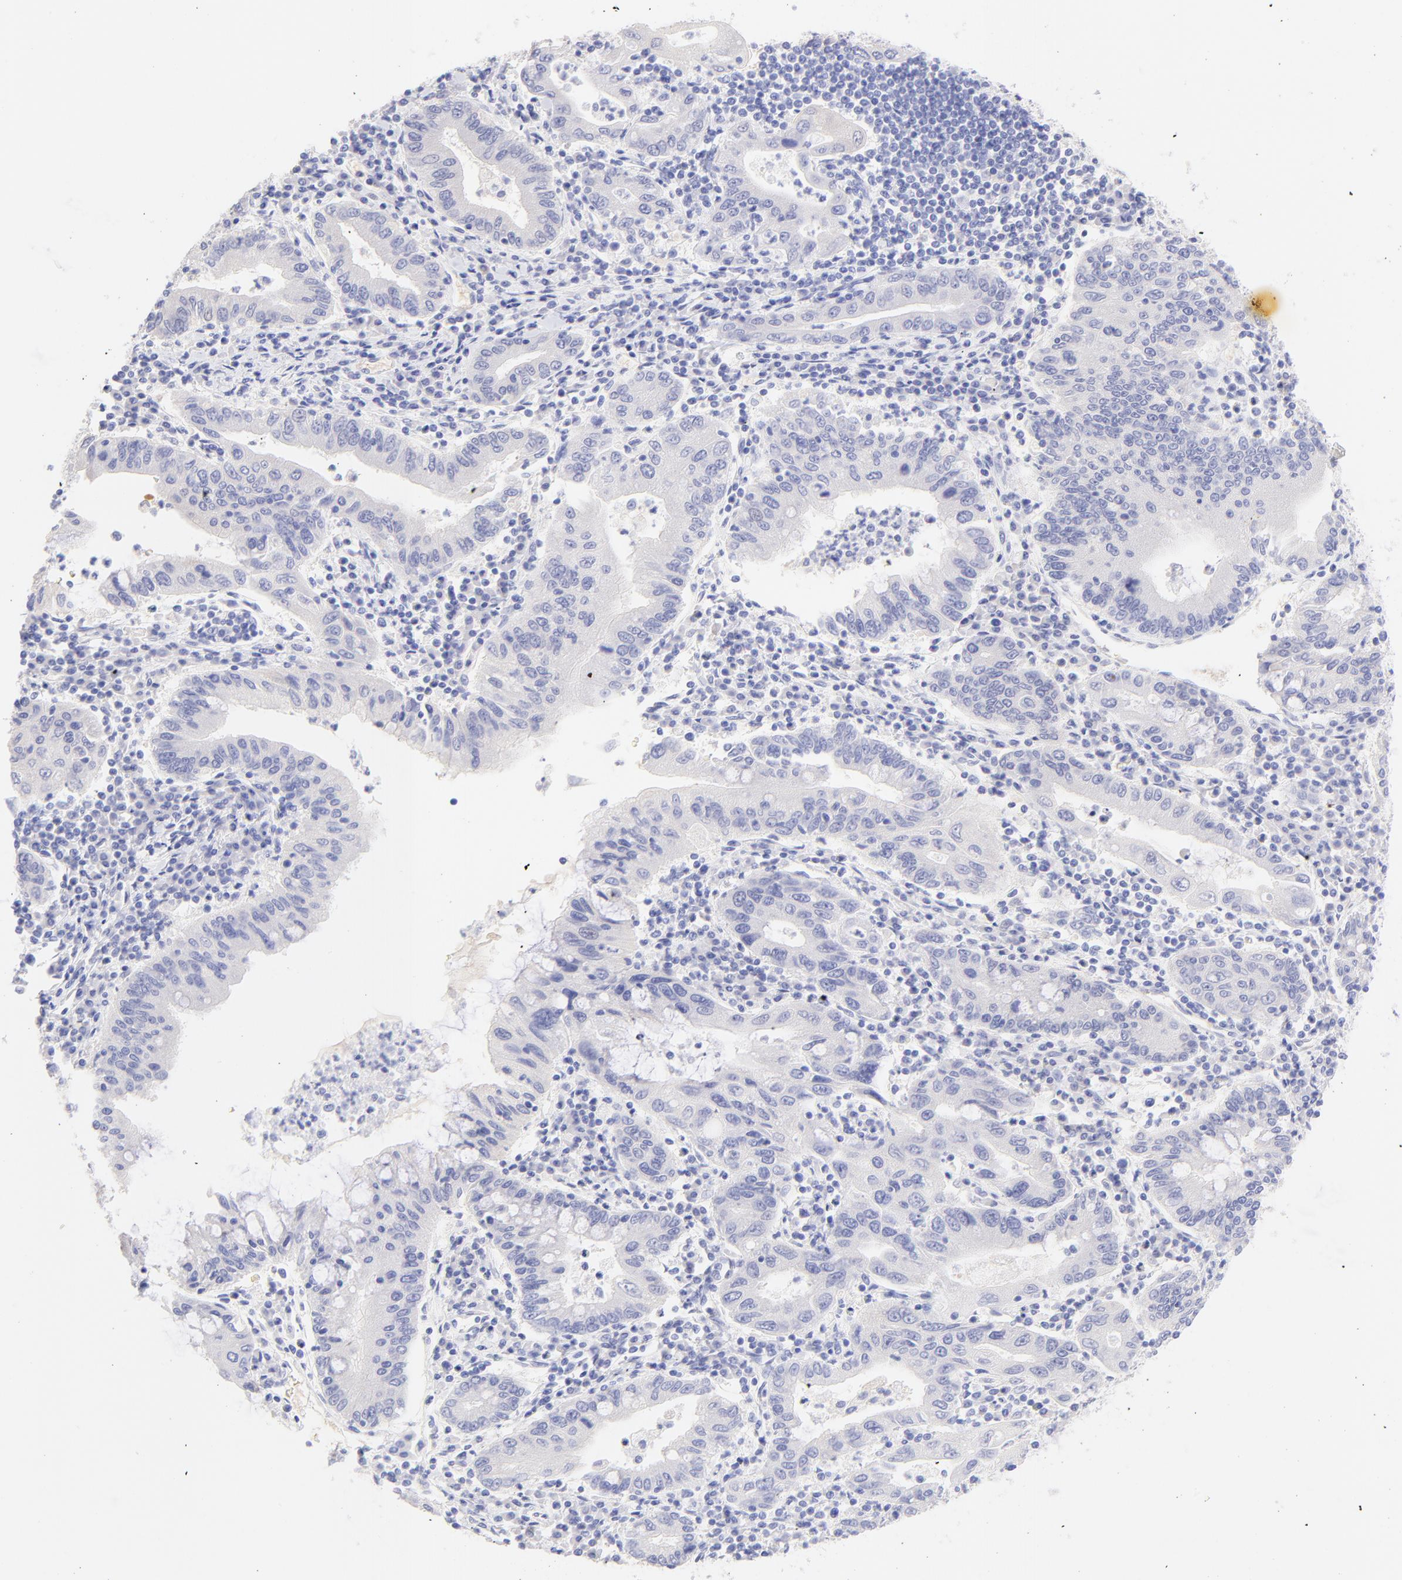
{"staining": {"intensity": "negative", "quantity": "none", "location": "none"}, "tissue": "stomach cancer", "cell_type": "Tumor cells", "image_type": "cancer", "snomed": [{"axis": "morphology", "description": "Normal tissue, NOS"}, {"axis": "morphology", "description": "Adenocarcinoma, NOS"}, {"axis": "topography", "description": "Esophagus"}, {"axis": "topography", "description": "Stomach, upper"}, {"axis": "topography", "description": "Peripheral nerve tissue"}], "caption": "The histopathology image exhibits no staining of tumor cells in stomach cancer.", "gene": "FRMPD3", "patient": {"sex": "male", "age": 62}}